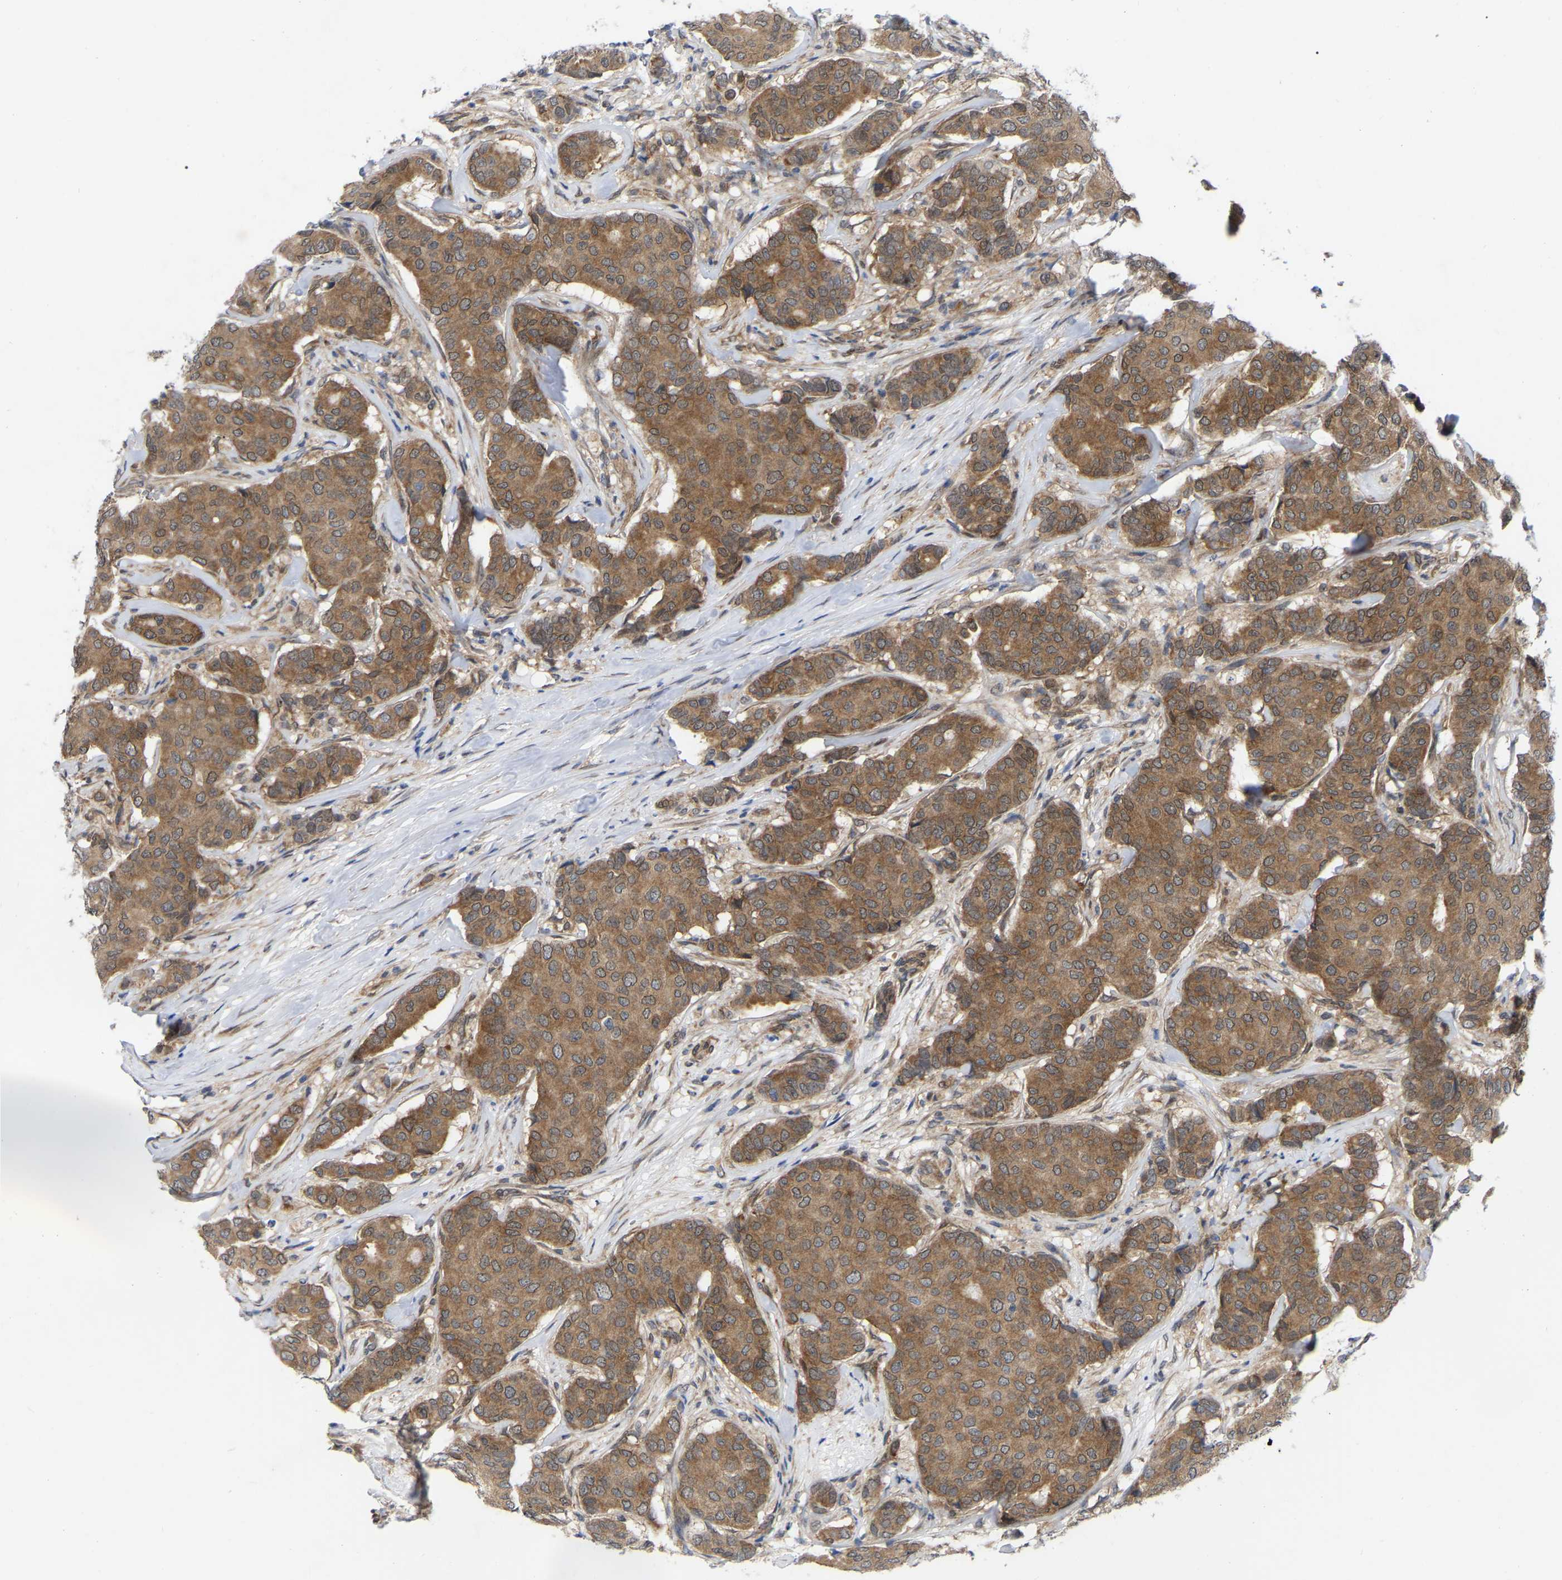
{"staining": {"intensity": "moderate", "quantity": ">75%", "location": "cytoplasmic/membranous"}, "tissue": "breast cancer", "cell_type": "Tumor cells", "image_type": "cancer", "snomed": [{"axis": "morphology", "description": "Duct carcinoma"}, {"axis": "topography", "description": "Breast"}], "caption": "A brown stain highlights moderate cytoplasmic/membranous expression of a protein in human breast cancer (invasive ductal carcinoma) tumor cells.", "gene": "UBE4B", "patient": {"sex": "female", "age": 75}}